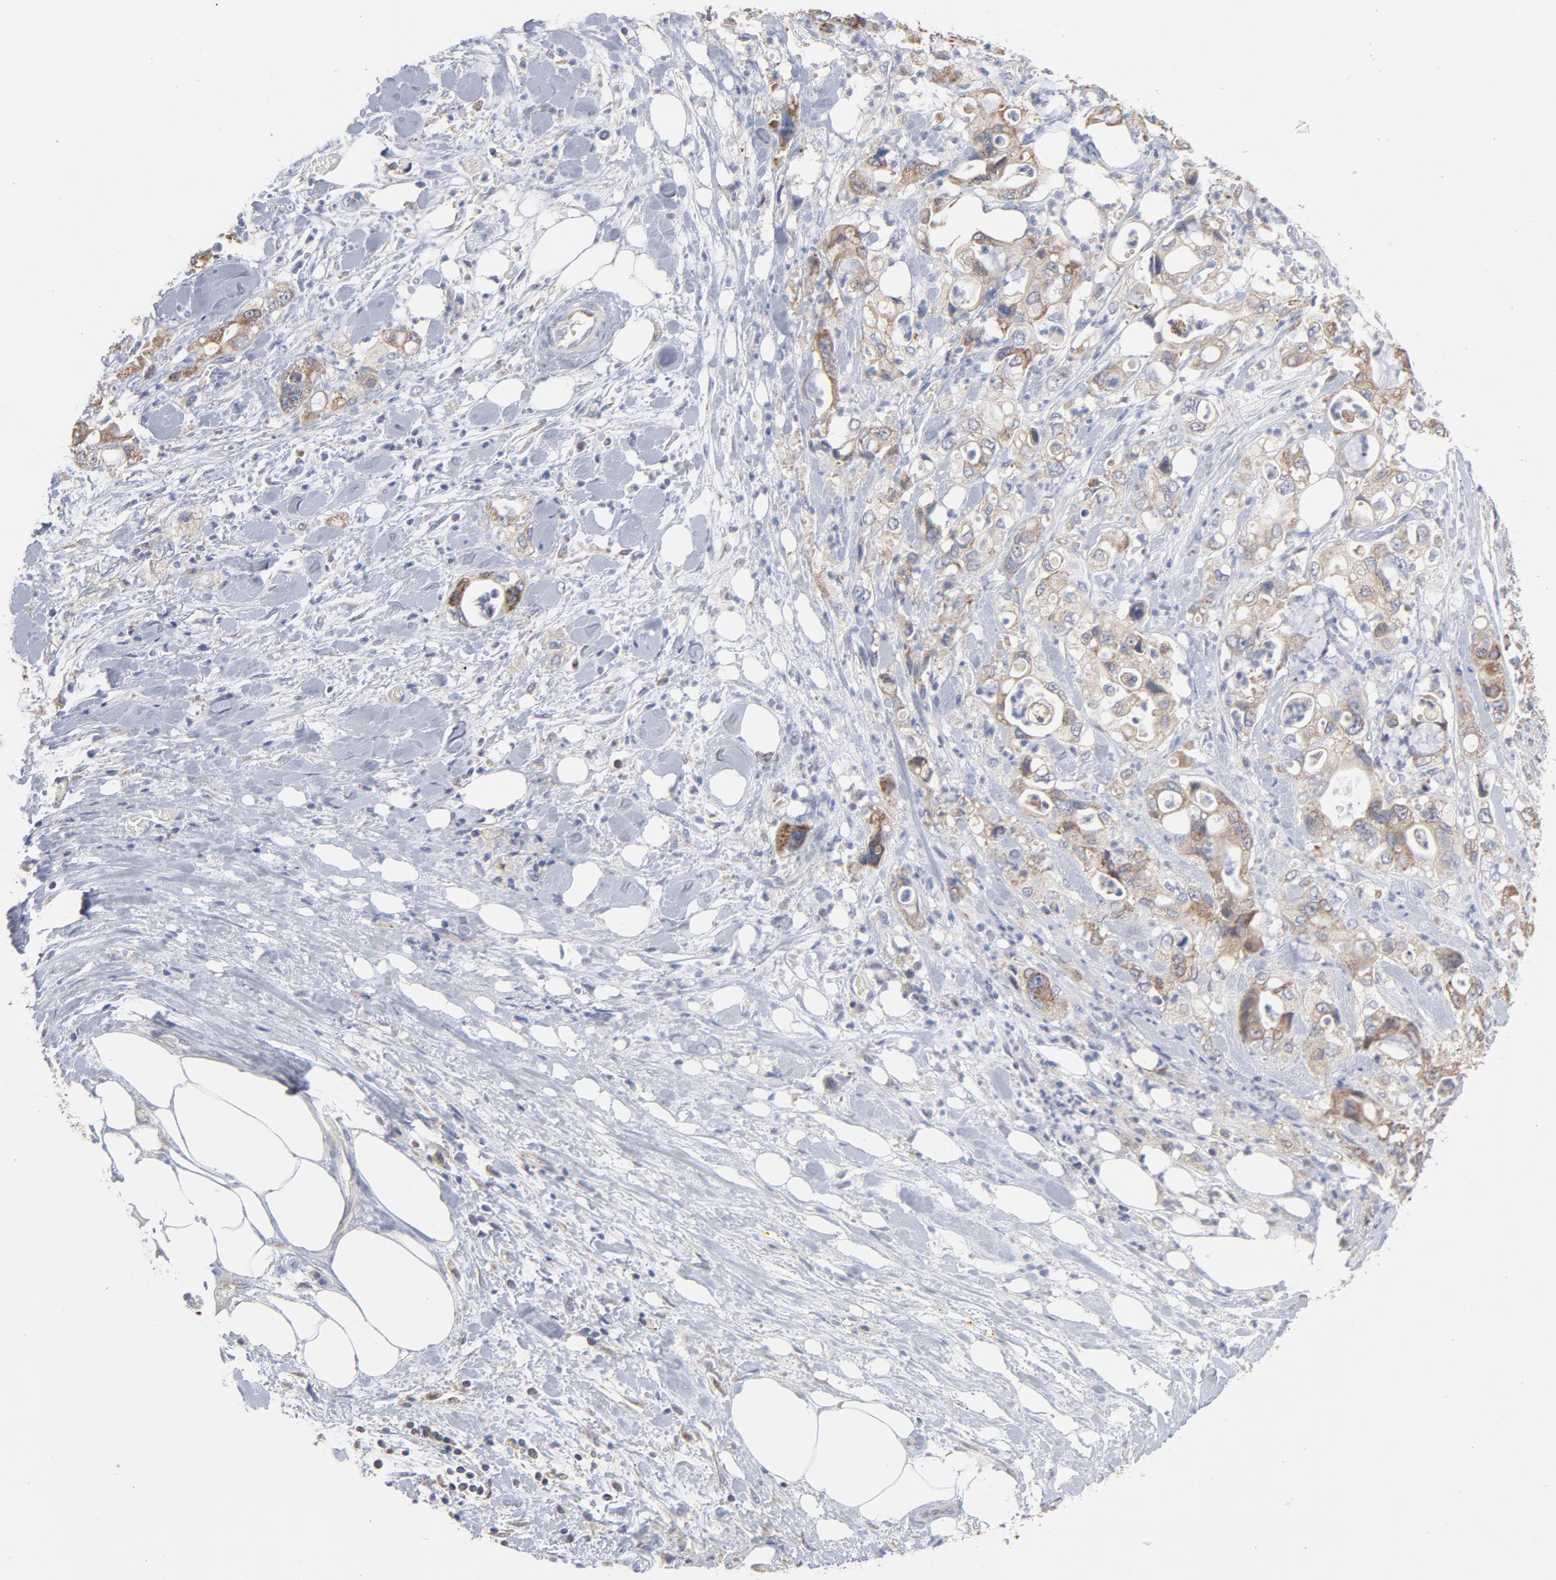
{"staining": {"intensity": "weak", "quantity": ">75%", "location": "cytoplasmic/membranous"}, "tissue": "pancreatic cancer", "cell_type": "Tumor cells", "image_type": "cancer", "snomed": [{"axis": "morphology", "description": "Adenocarcinoma, NOS"}, {"axis": "topography", "description": "Pancreas"}], "caption": "A micrograph showing weak cytoplasmic/membranous expression in about >75% of tumor cells in pancreatic cancer, as visualized by brown immunohistochemical staining.", "gene": "PPFIBP2", "patient": {"sex": "male", "age": 70}}